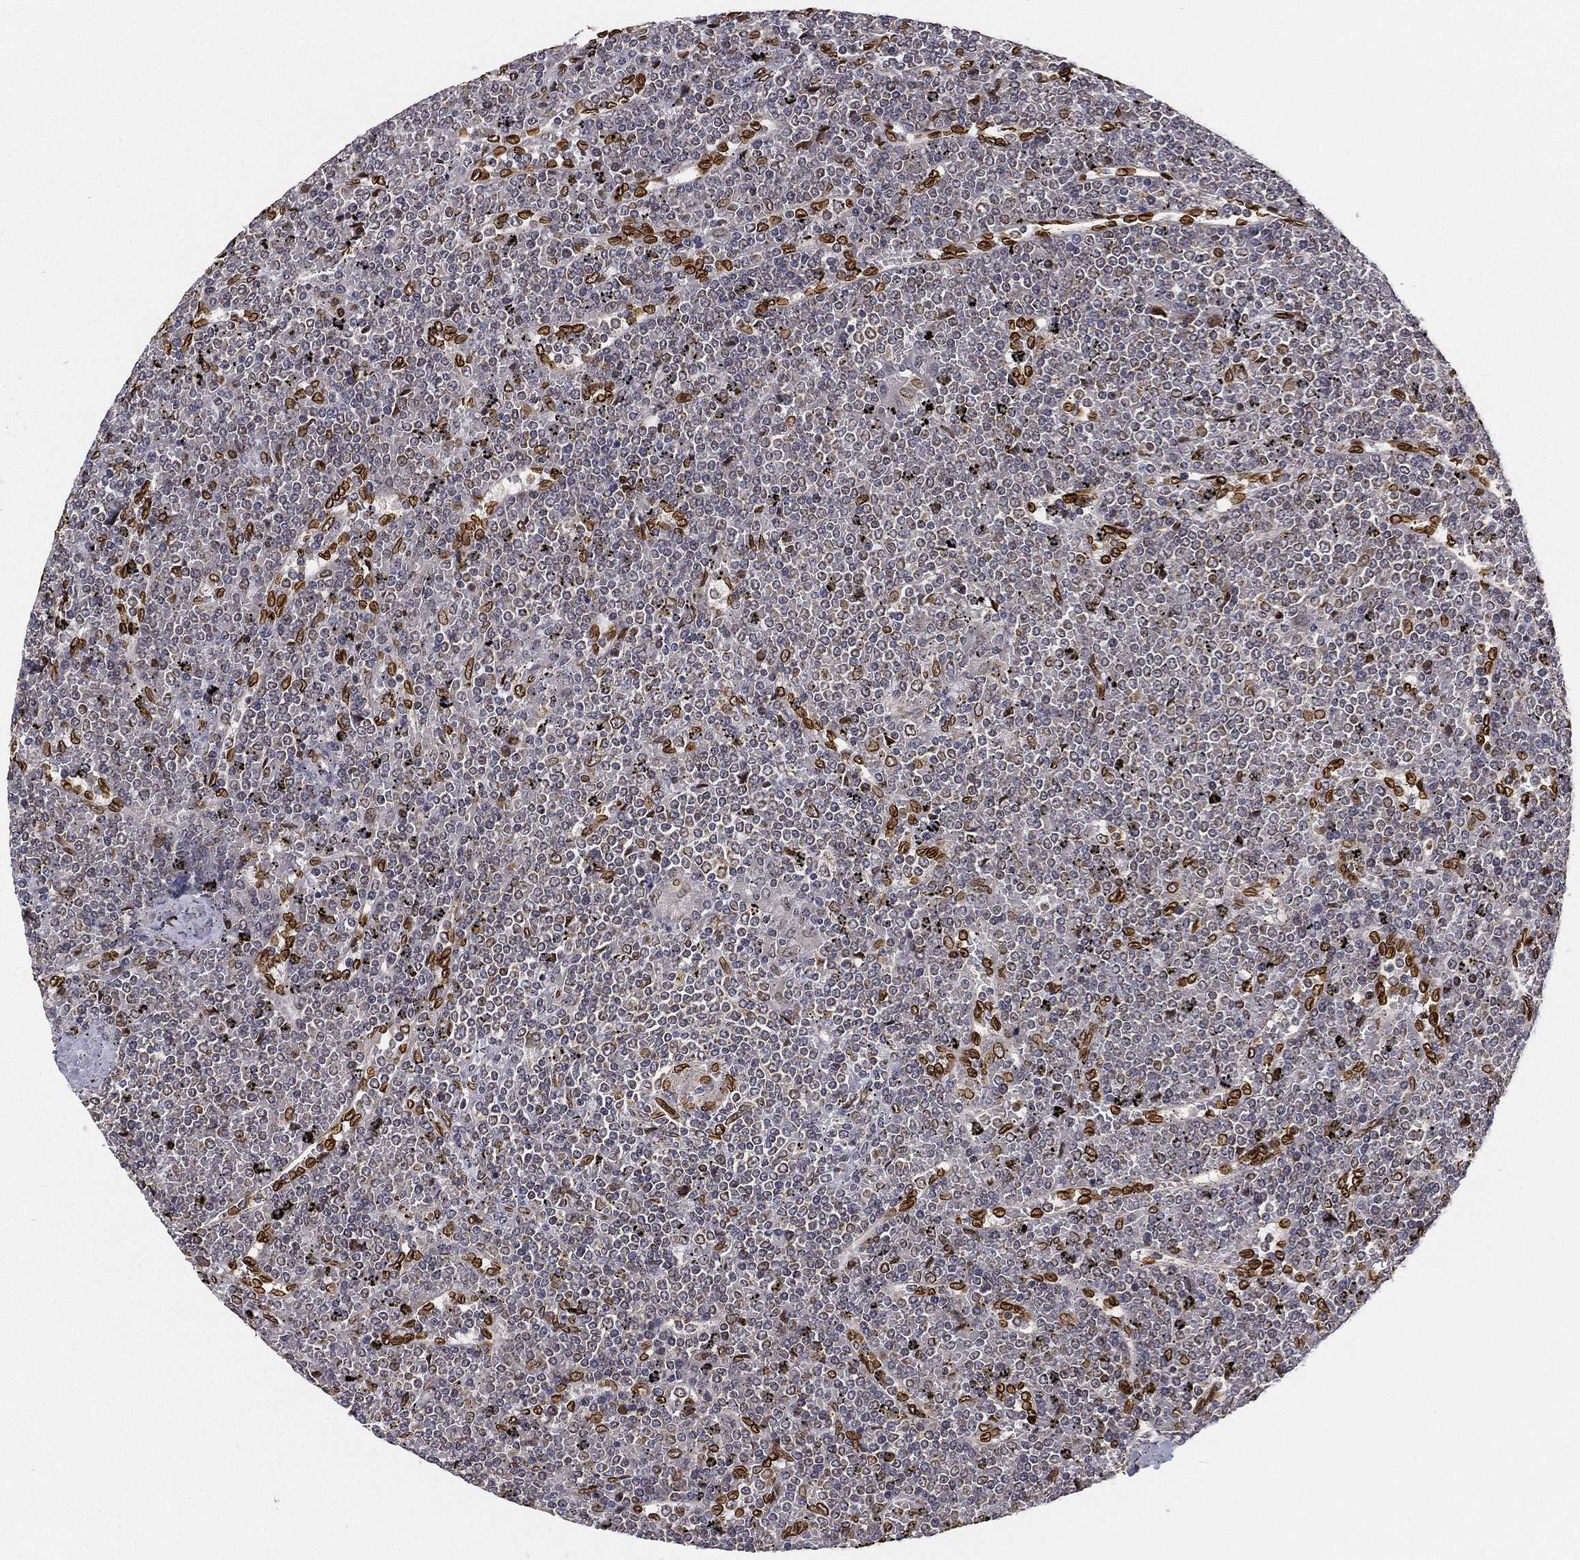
{"staining": {"intensity": "strong", "quantity": "<25%", "location": "nuclear"}, "tissue": "lymphoma", "cell_type": "Tumor cells", "image_type": "cancer", "snomed": [{"axis": "morphology", "description": "Malignant lymphoma, non-Hodgkin's type, Low grade"}, {"axis": "topography", "description": "Spleen"}], "caption": "Lymphoma stained with a brown dye exhibits strong nuclear positive staining in approximately <25% of tumor cells.", "gene": "PALB2", "patient": {"sex": "female", "age": 19}}